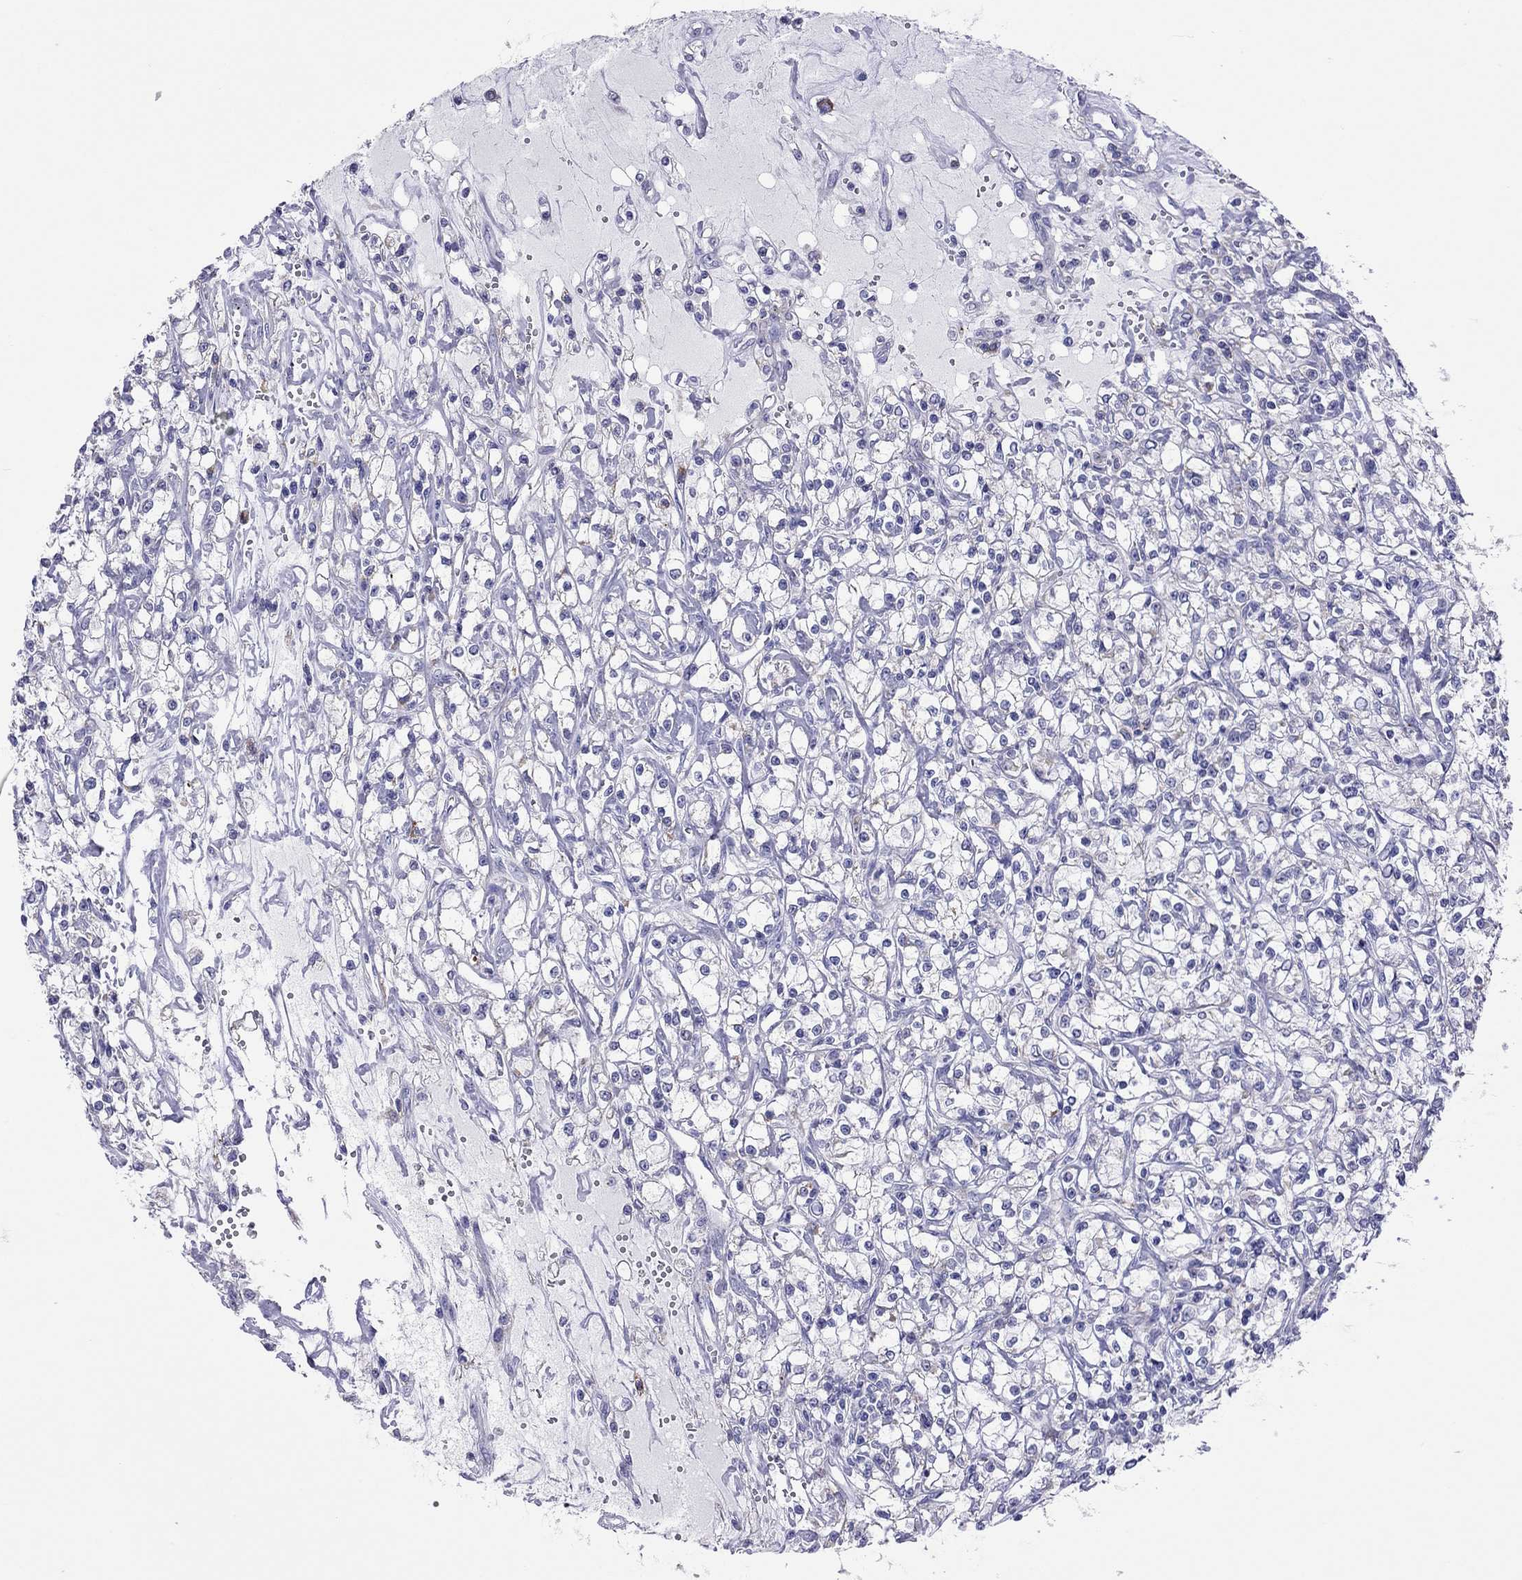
{"staining": {"intensity": "negative", "quantity": "none", "location": "none"}, "tissue": "renal cancer", "cell_type": "Tumor cells", "image_type": "cancer", "snomed": [{"axis": "morphology", "description": "Adenocarcinoma, NOS"}, {"axis": "topography", "description": "Kidney"}], "caption": "Renal cancer was stained to show a protein in brown. There is no significant staining in tumor cells.", "gene": "COL9A1", "patient": {"sex": "female", "age": 59}}